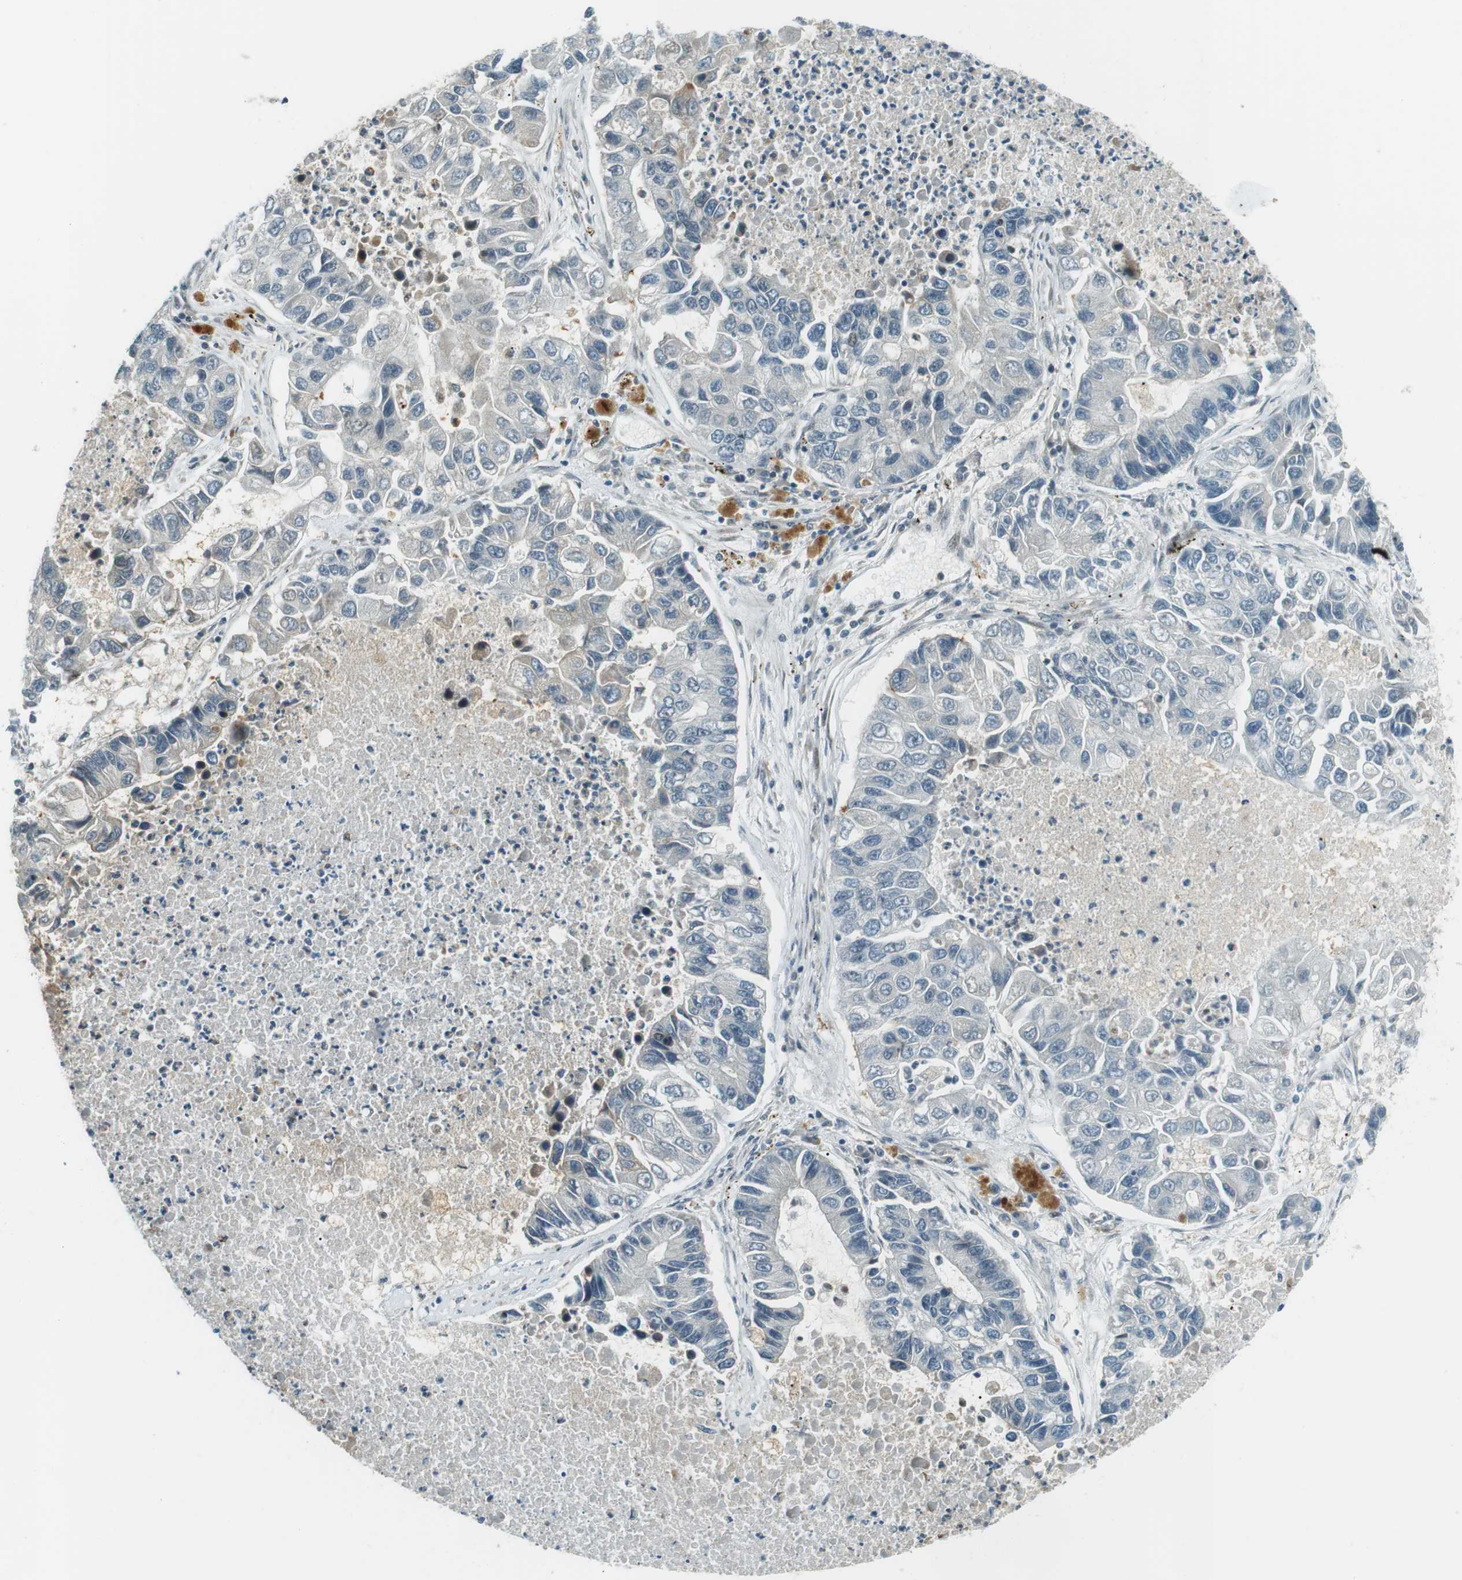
{"staining": {"intensity": "negative", "quantity": "none", "location": "none"}, "tissue": "lung cancer", "cell_type": "Tumor cells", "image_type": "cancer", "snomed": [{"axis": "morphology", "description": "Adenocarcinoma, NOS"}, {"axis": "topography", "description": "Lung"}], "caption": "There is no significant staining in tumor cells of lung cancer (adenocarcinoma).", "gene": "PJA1", "patient": {"sex": "female", "age": 51}}